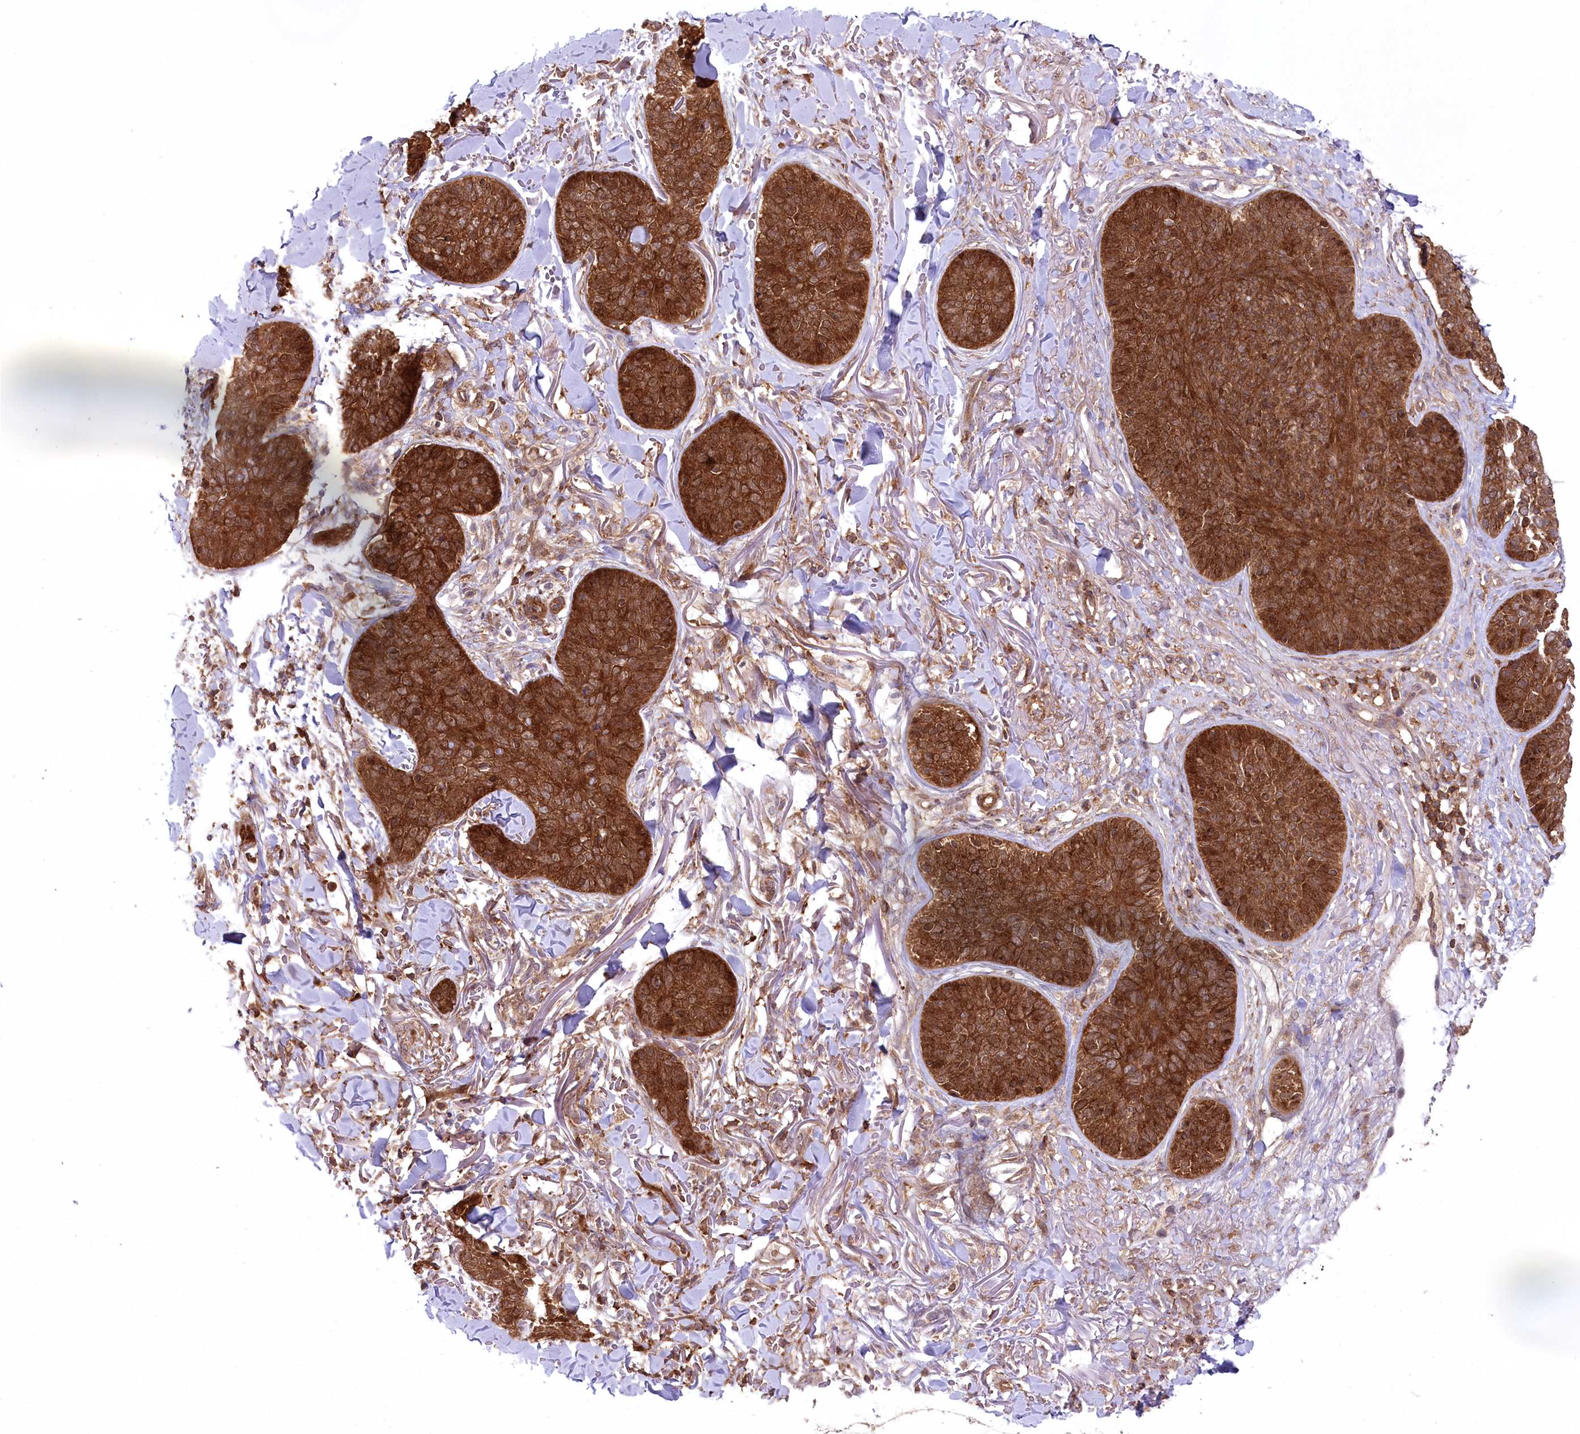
{"staining": {"intensity": "strong", "quantity": ">75%", "location": "cytoplasmic/membranous"}, "tissue": "skin cancer", "cell_type": "Tumor cells", "image_type": "cancer", "snomed": [{"axis": "morphology", "description": "Basal cell carcinoma"}, {"axis": "topography", "description": "Skin"}], "caption": "Skin basal cell carcinoma tissue exhibits strong cytoplasmic/membranous staining in approximately >75% of tumor cells", "gene": "CCDC91", "patient": {"sex": "male", "age": 85}}